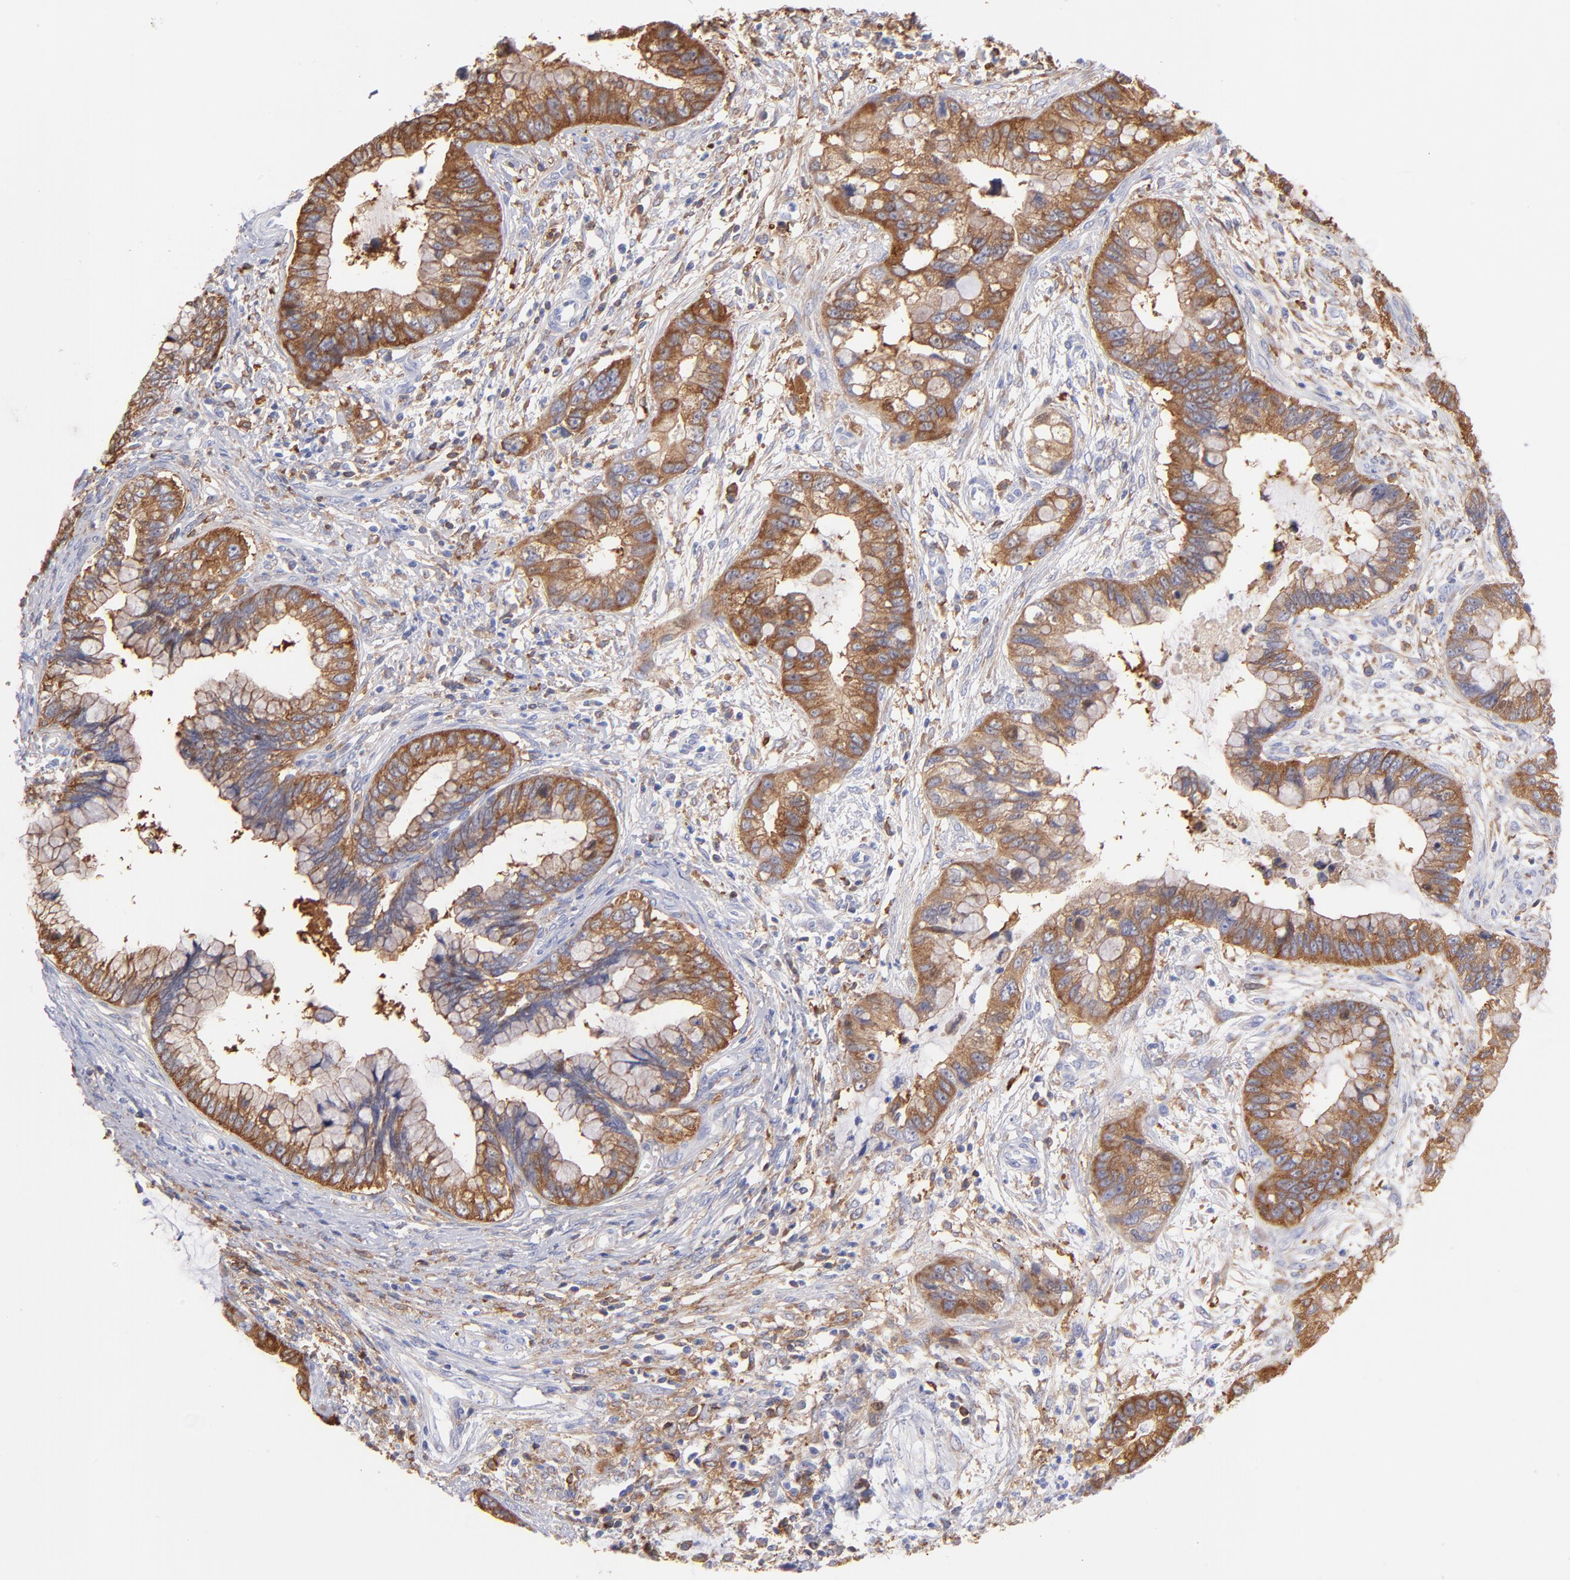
{"staining": {"intensity": "moderate", "quantity": ">75%", "location": "cytoplasmic/membranous"}, "tissue": "cervical cancer", "cell_type": "Tumor cells", "image_type": "cancer", "snomed": [{"axis": "morphology", "description": "Adenocarcinoma, NOS"}, {"axis": "topography", "description": "Cervix"}], "caption": "A brown stain shows moderate cytoplasmic/membranous expression of a protein in human cervical cancer (adenocarcinoma) tumor cells. Immunohistochemistry (ihc) stains the protein in brown and the nuclei are stained blue.", "gene": "PRKCA", "patient": {"sex": "female", "age": 44}}